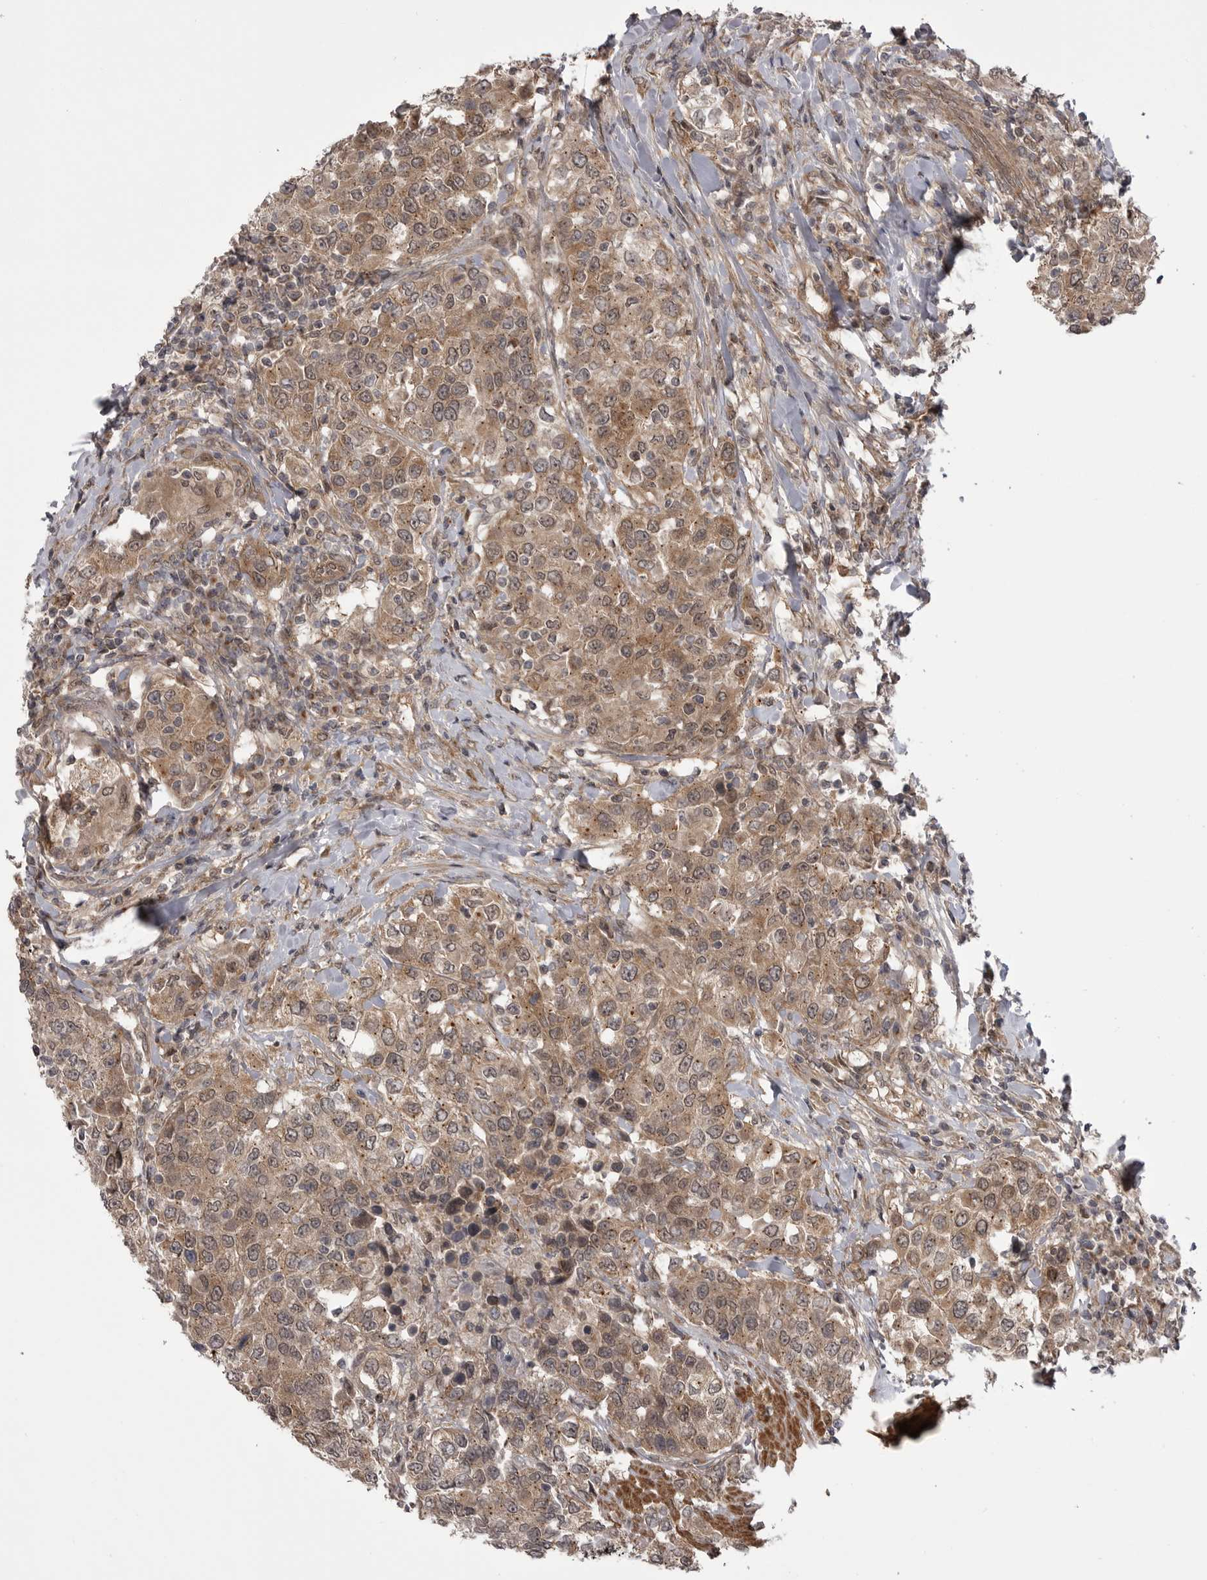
{"staining": {"intensity": "moderate", "quantity": ">75%", "location": "cytoplasmic/membranous,nuclear"}, "tissue": "urothelial cancer", "cell_type": "Tumor cells", "image_type": "cancer", "snomed": [{"axis": "morphology", "description": "Urothelial carcinoma, High grade"}, {"axis": "topography", "description": "Urinary bladder"}], "caption": "The histopathology image shows a brown stain indicating the presence of a protein in the cytoplasmic/membranous and nuclear of tumor cells in urothelial cancer.", "gene": "PDCL", "patient": {"sex": "female", "age": 80}}